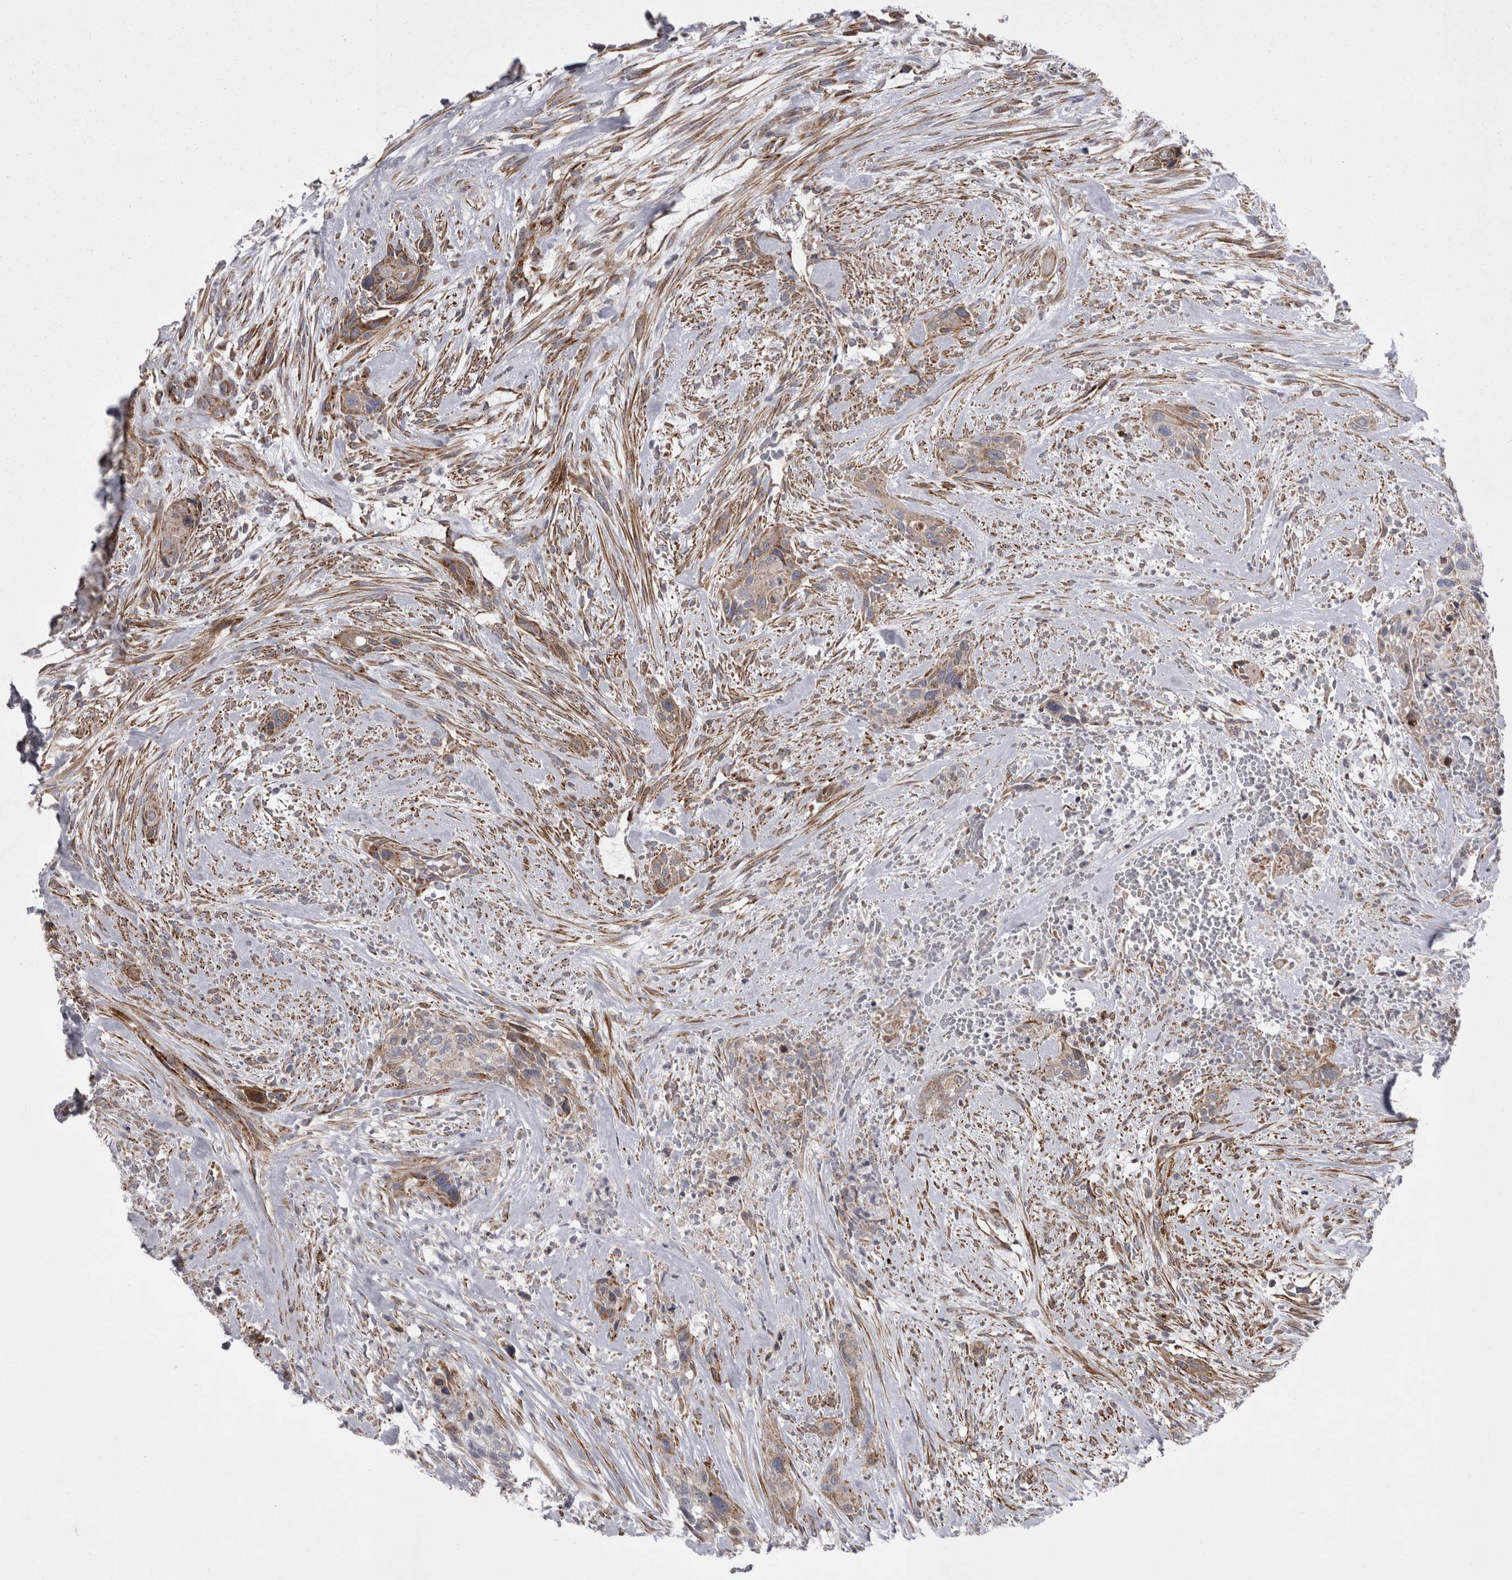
{"staining": {"intensity": "weak", "quantity": ">75%", "location": "cytoplasmic/membranous"}, "tissue": "urothelial cancer", "cell_type": "Tumor cells", "image_type": "cancer", "snomed": [{"axis": "morphology", "description": "Urothelial carcinoma, High grade"}, {"axis": "topography", "description": "Urinary bladder"}], "caption": "The photomicrograph shows a brown stain indicating the presence of a protein in the cytoplasmic/membranous of tumor cells in urothelial cancer.", "gene": "TSPOAP1", "patient": {"sex": "male", "age": 35}}